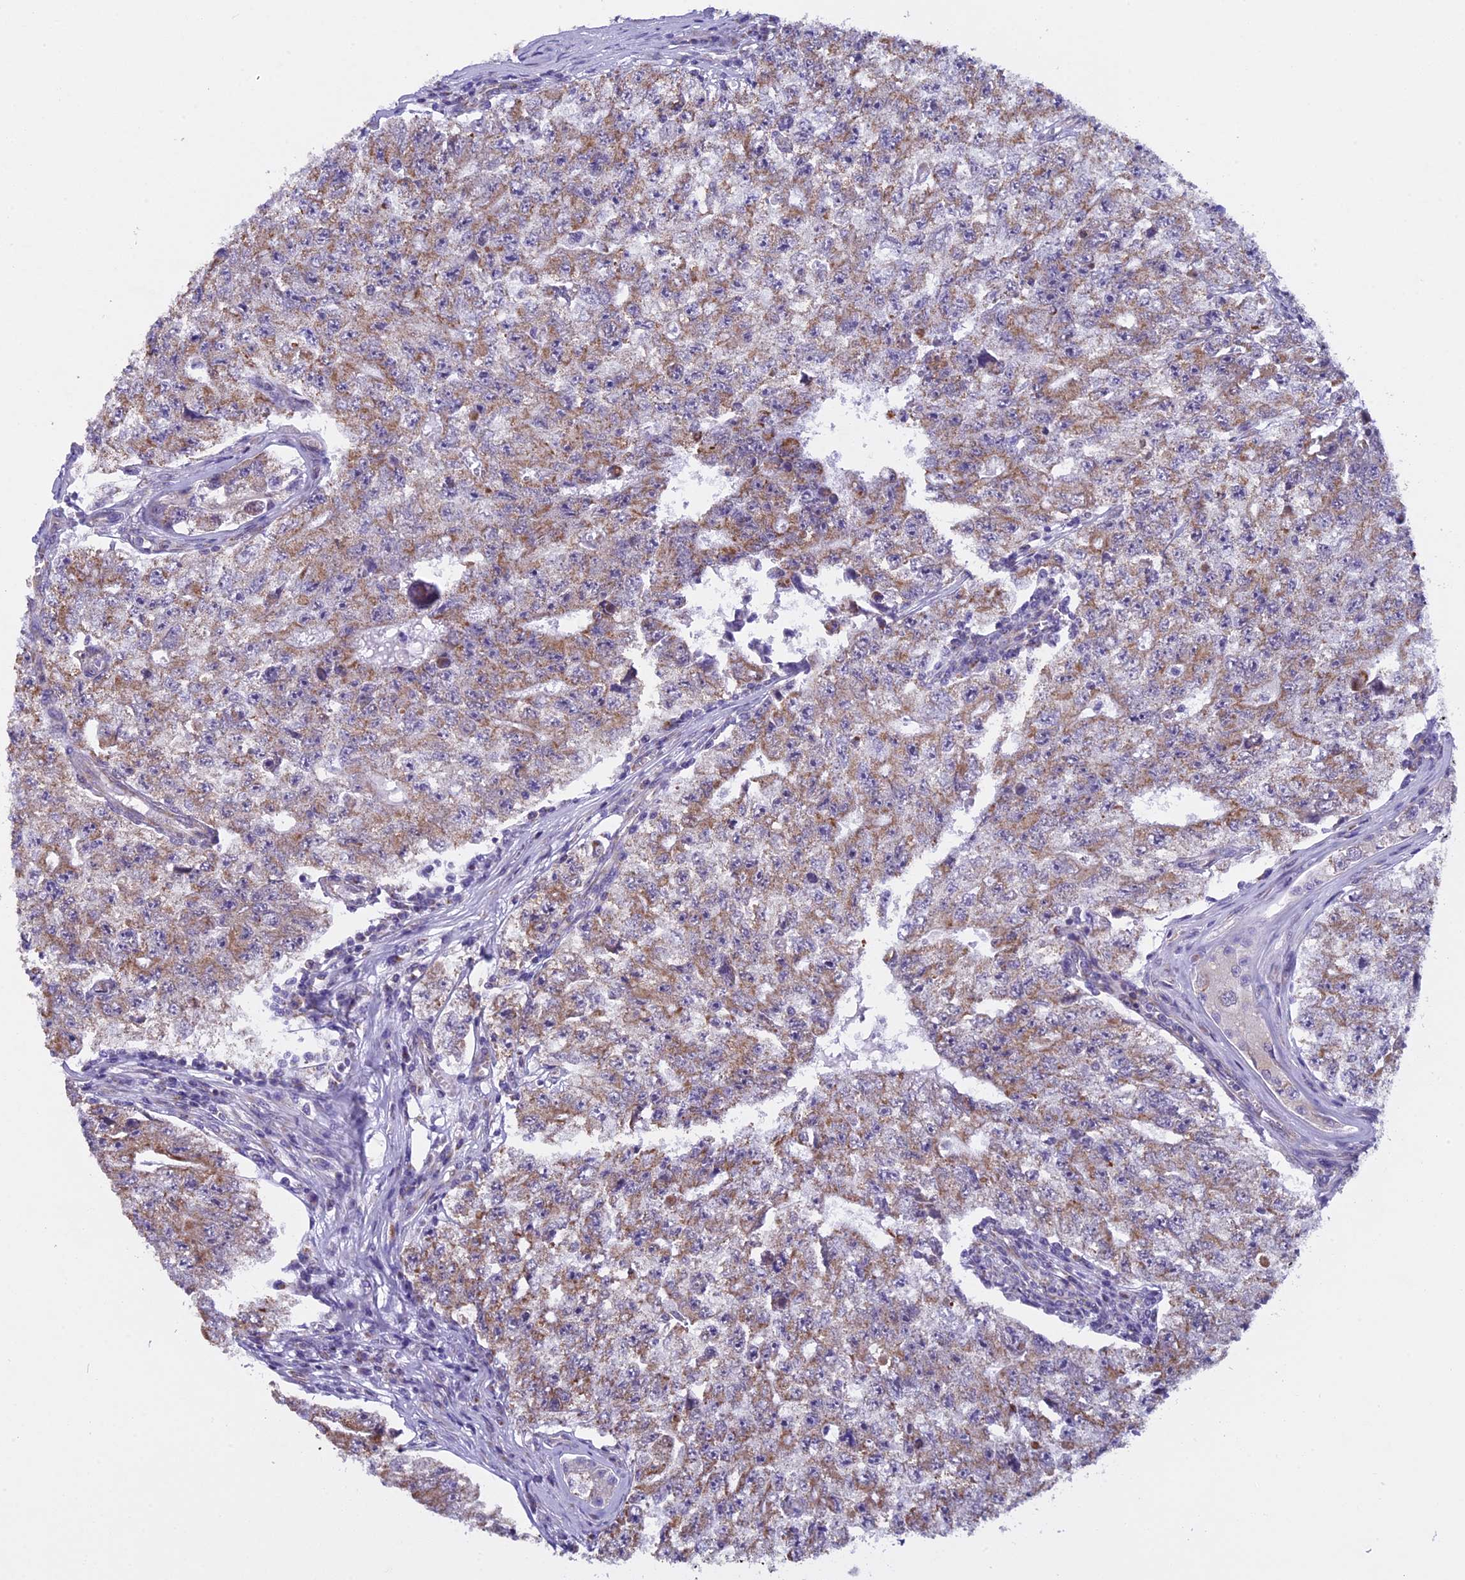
{"staining": {"intensity": "moderate", "quantity": ">75%", "location": "cytoplasmic/membranous"}, "tissue": "testis cancer", "cell_type": "Tumor cells", "image_type": "cancer", "snomed": [{"axis": "morphology", "description": "Carcinoma, Embryonal, NOS"}, {"axis": "topography", "description": "Testis"}], "caption": "Immunohistochemical staining of human testis embryonal carcinoma demonstrates medium levels of moderate cytoplasmic/membranous positivity in approximately >75% of tumor cells. (brown staining indicates protein expression, while blue staining denotes nuclei).", "gene": "ZNF317", "patient": {"sex": "male", "age": 17}}